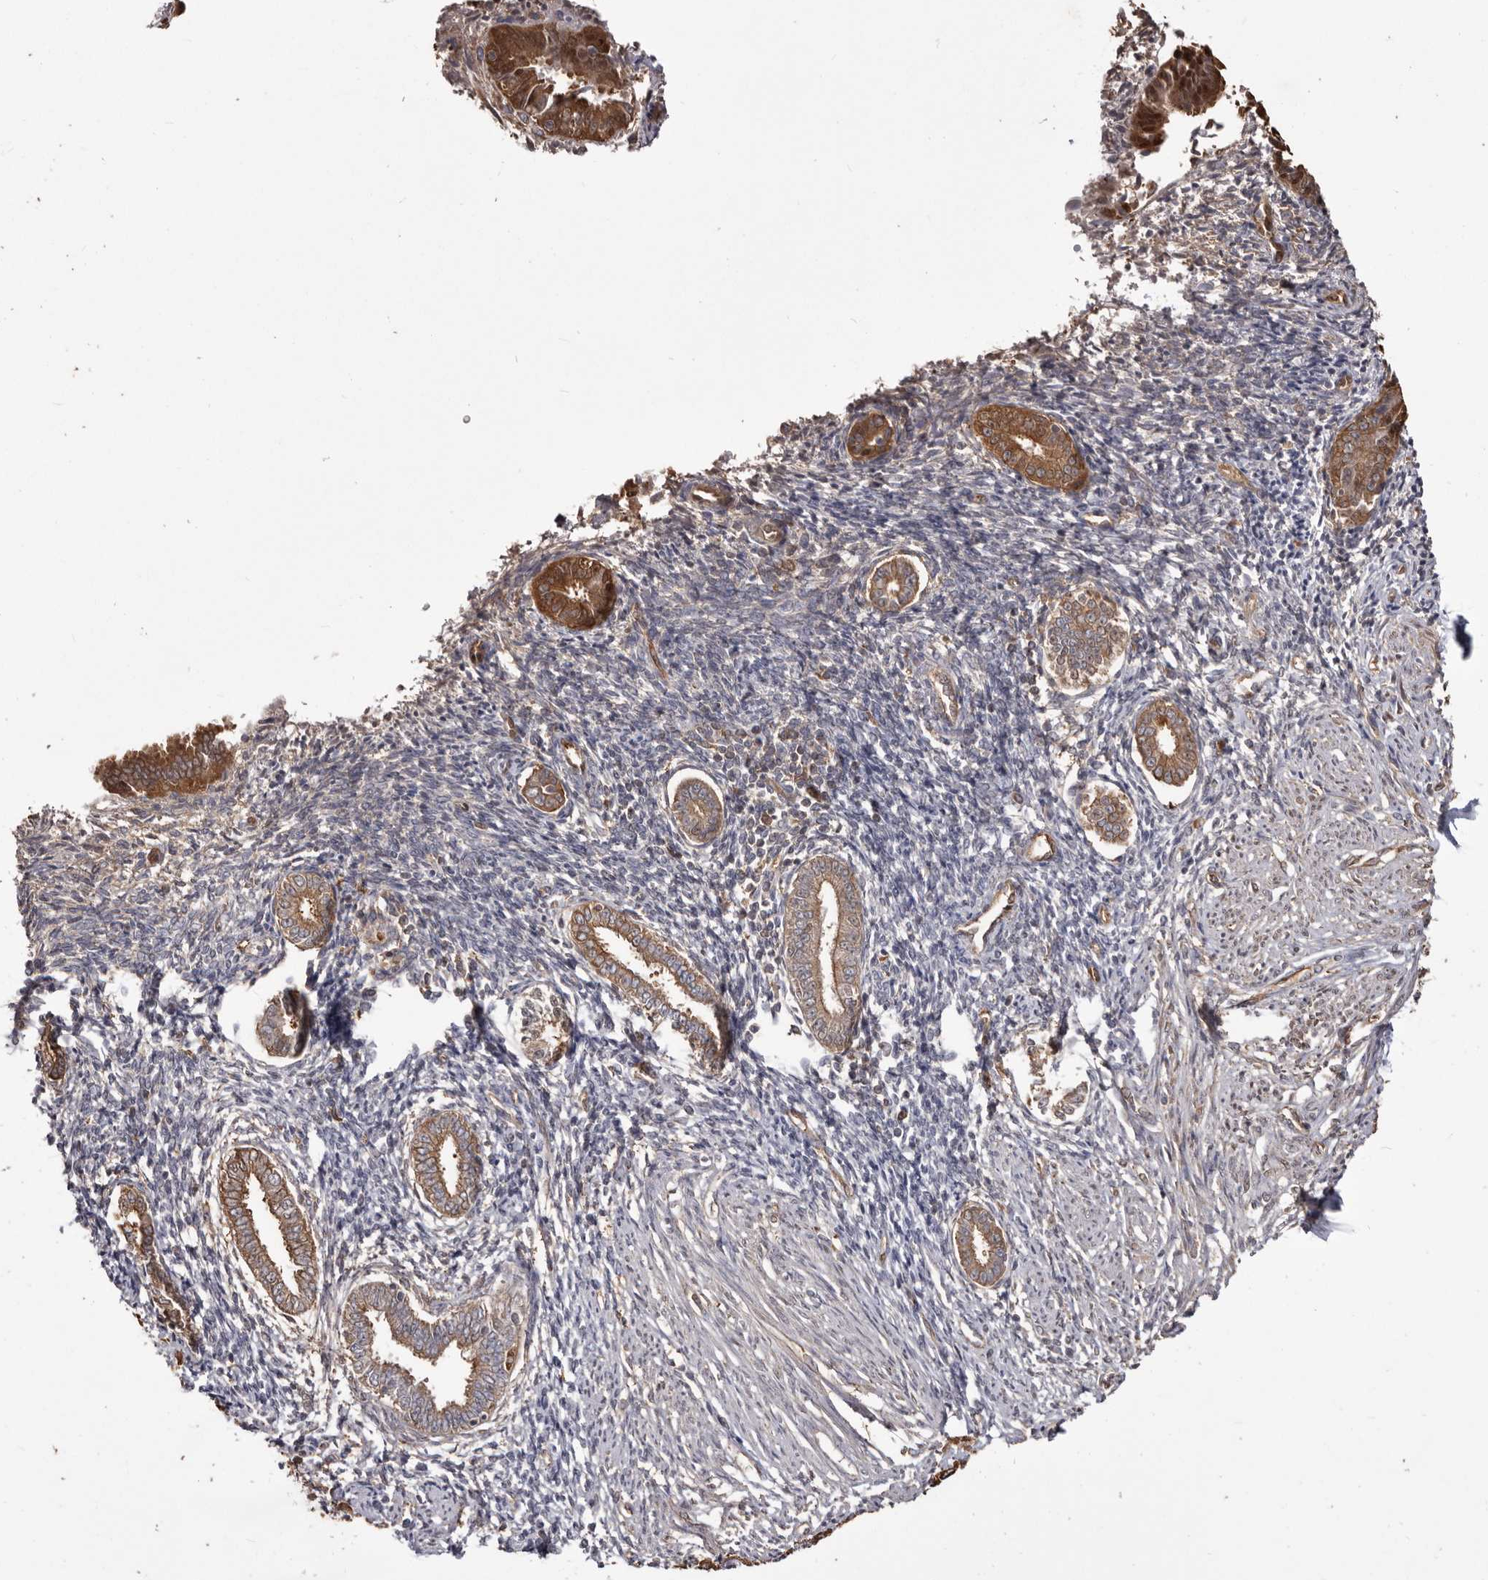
{"staining": {"intensity": "moderate", "quantity": "<25%", "location": "cytoplasmic/membranous"}, "tissue": "endometrium", "cell_type": "Cells in endometrial stroma", "image_type": "normal", "snomed": [{"axis": "morphology", "description": "Normal tissue, NOS"}, {"axis": "topography", "description": "Endometrium"}], "caption": "Human endometrium stained for a protein (brown) displays moderate cytoplasmic/membranous positive staining in approximately <25% of cells in endometrial stroma.", "gene": "PKM", "patient": {"sex": "female", "age": 56}}